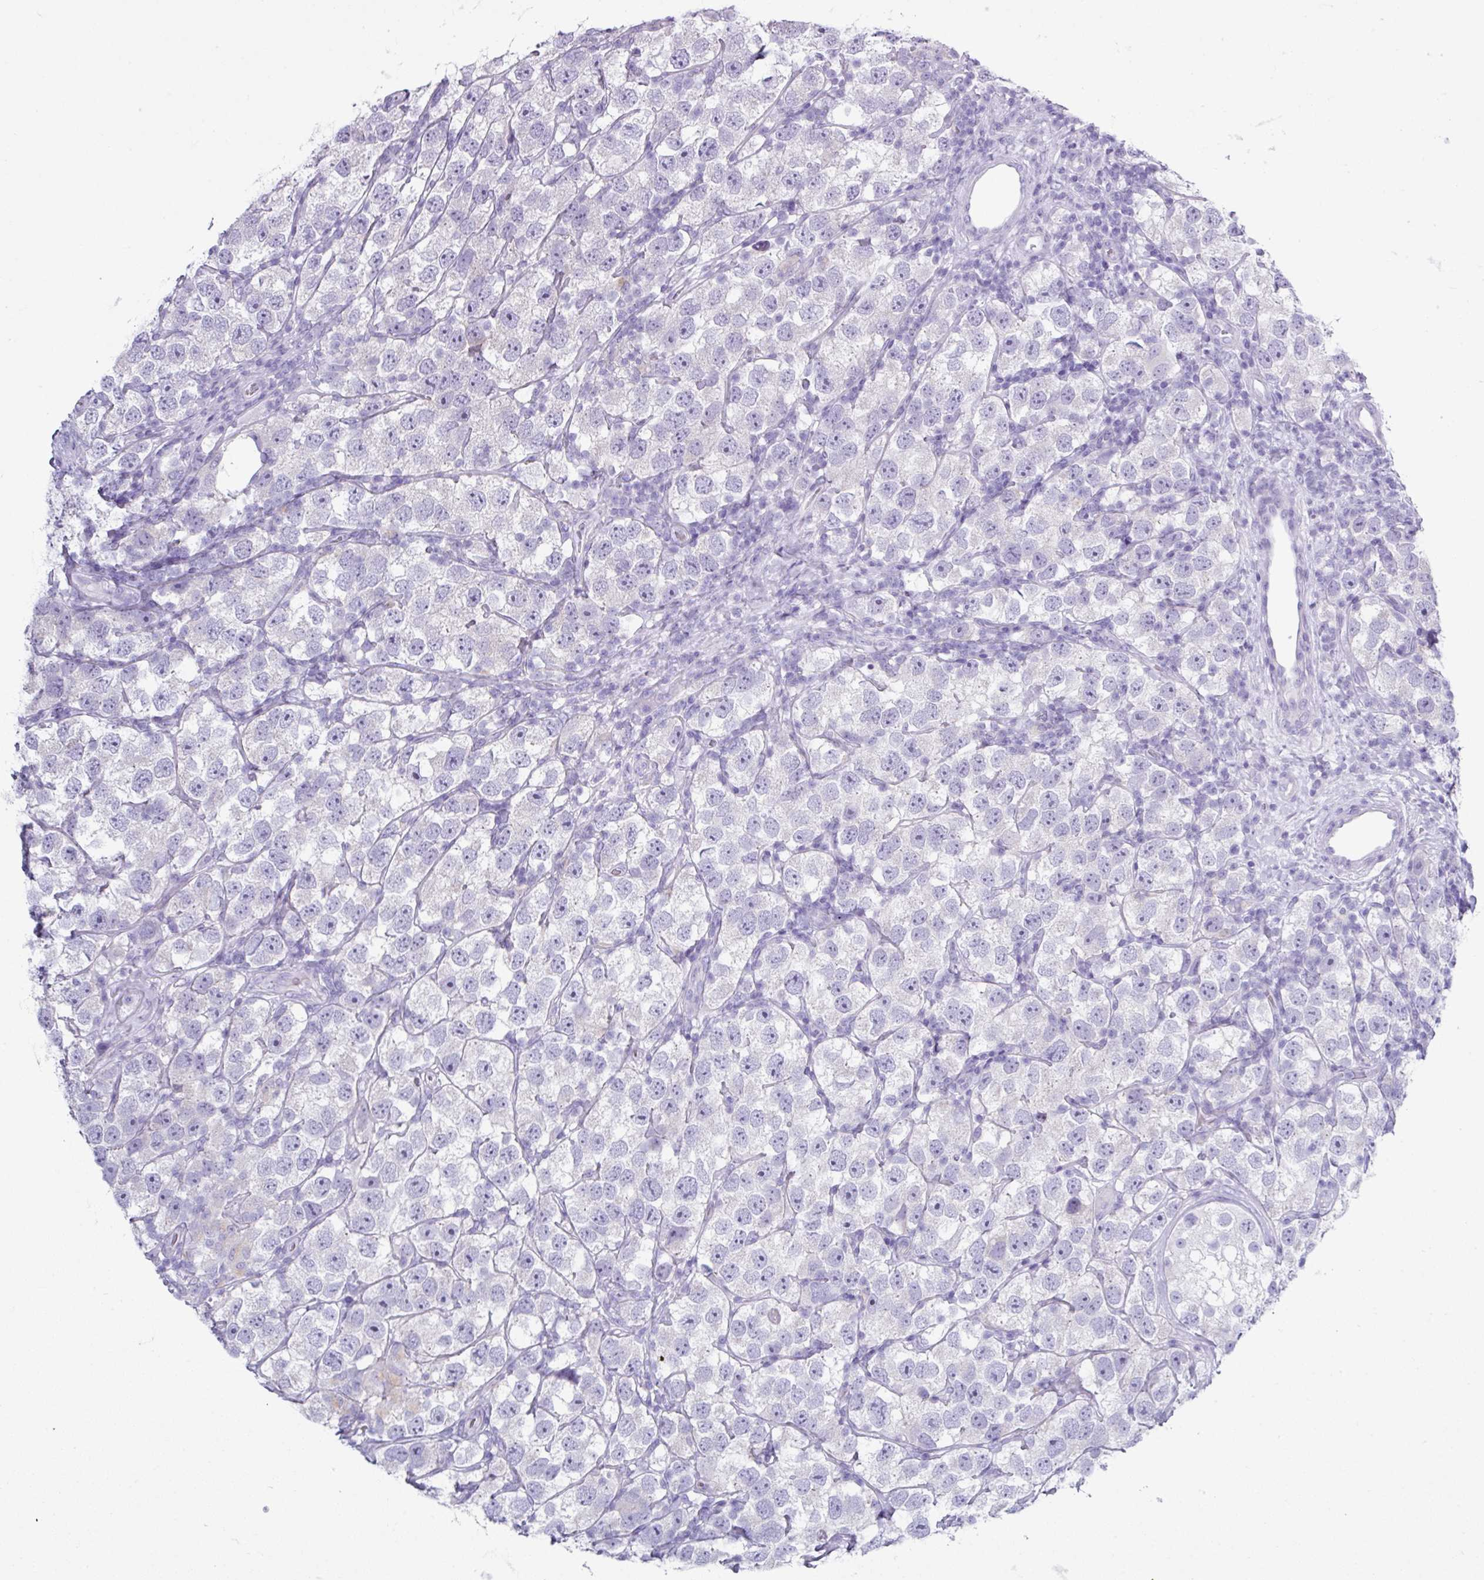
{"staining": {"intensity": "negative", "quantity": "none", "location": "none"}, "tissue": "testis cancer", "cell_type": "Tumor cells", "image_type": "cancer", "snomed": [{"axis": "morphology", "description": "Seminoma, NOS"}, {"axis": "topography", "description": "Testis"}], "caption": "IHC of human seminoma (testis) shows no staining in tumor cells. (DAB immunohistochemistry with hematoxylin counter stain).", "gene": "ABCC5", "patient": {"sex": "male", "age": 26}}